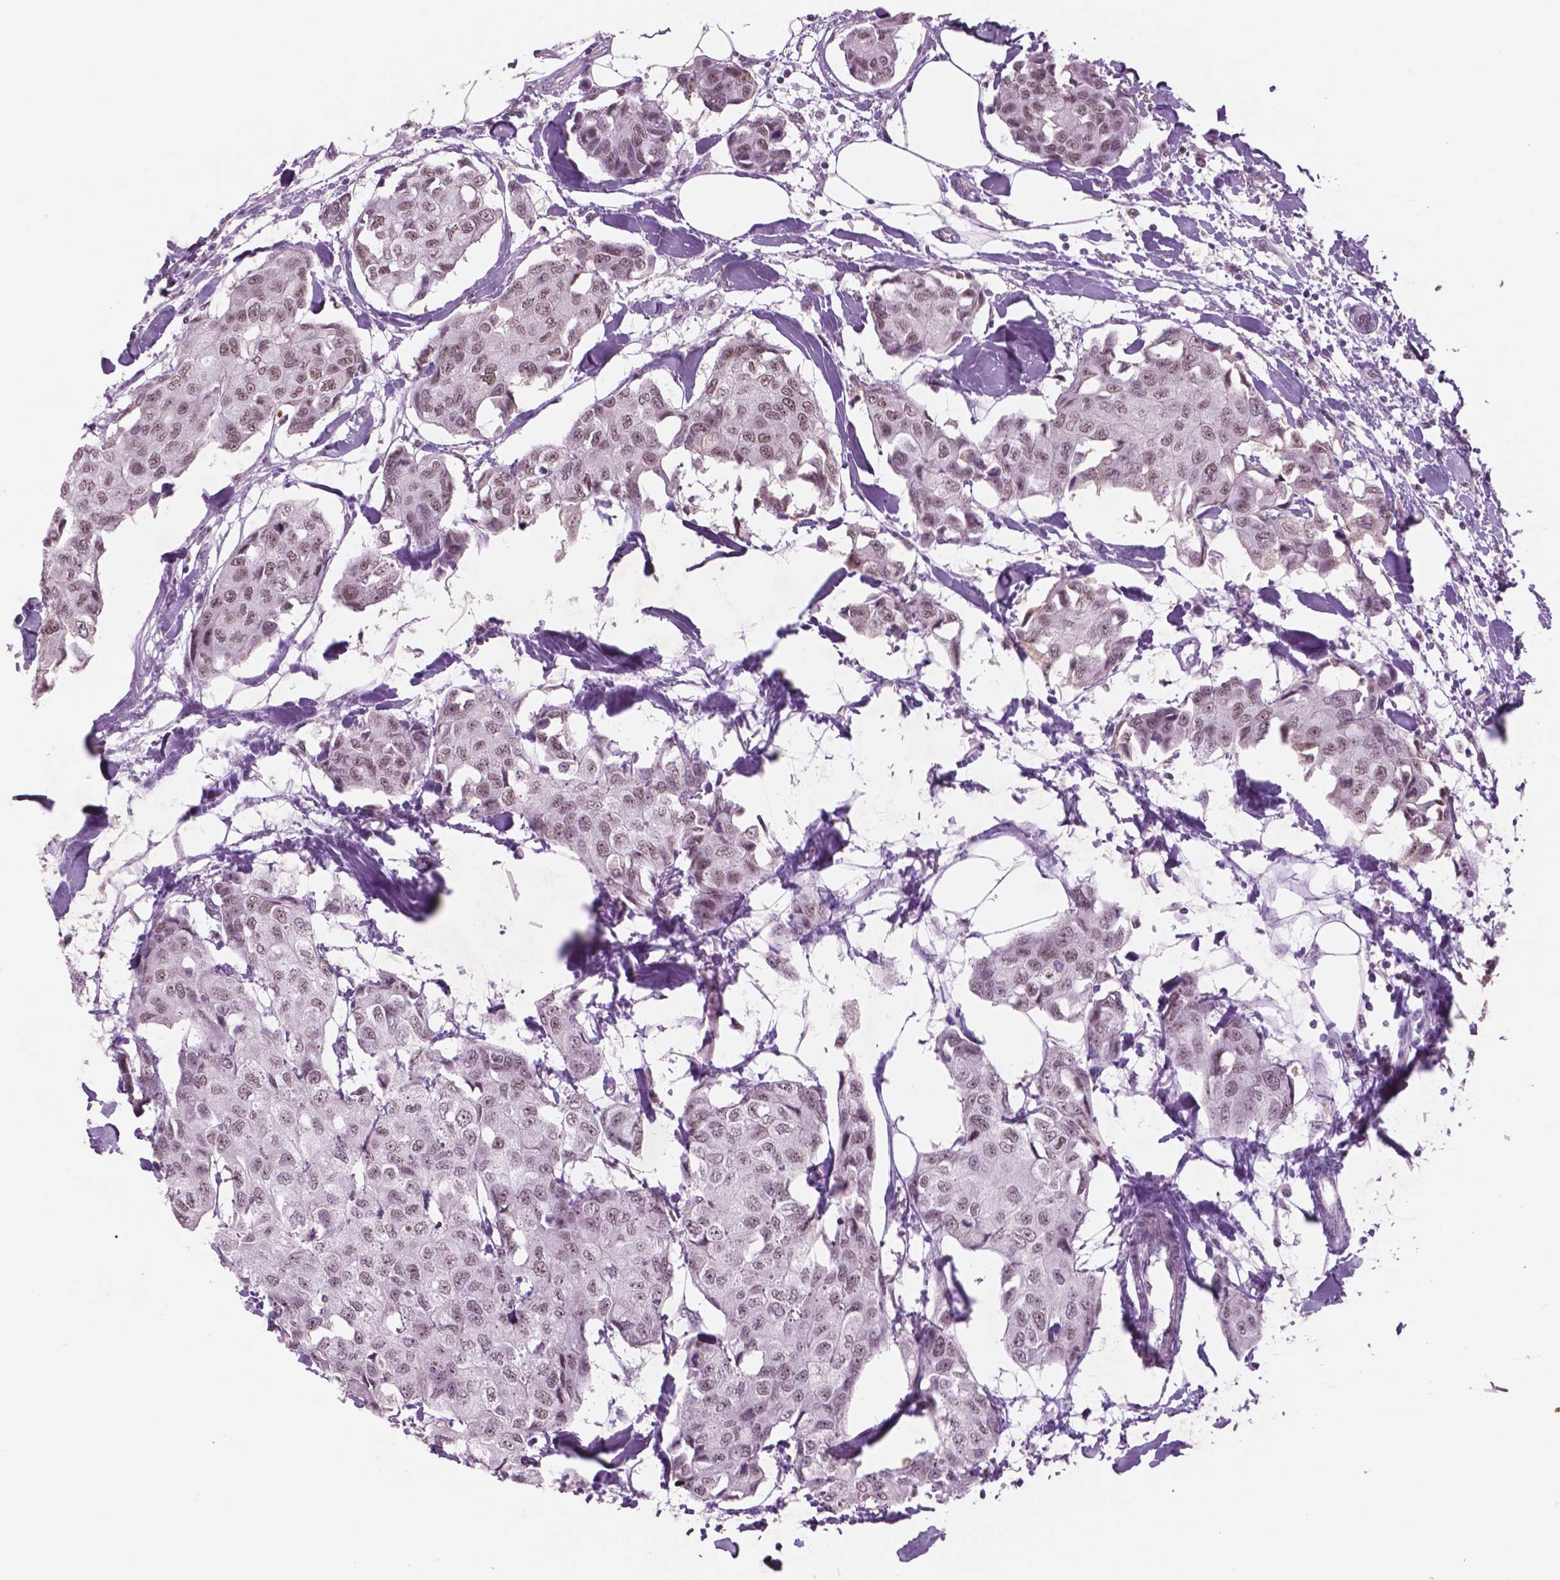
{"staining": {"intensity": "weak", "quantity": ">75%", "location": "nuclear"}, "tissue": "breast cancer", "cell_type": "Tumor cells", "image_type": "cancer", "snomed": [{"axis": "morphology", "description": "Duct carcinoma"}, {"axis": "topography", "description": "Breast"}], "caption": "A brown stain shows weak nuclear expression of a protein in human breast invasive ductal carcinoma tumor cells.", "gene": "CTR9", "patient": {"sex": "female", "age": 80}}